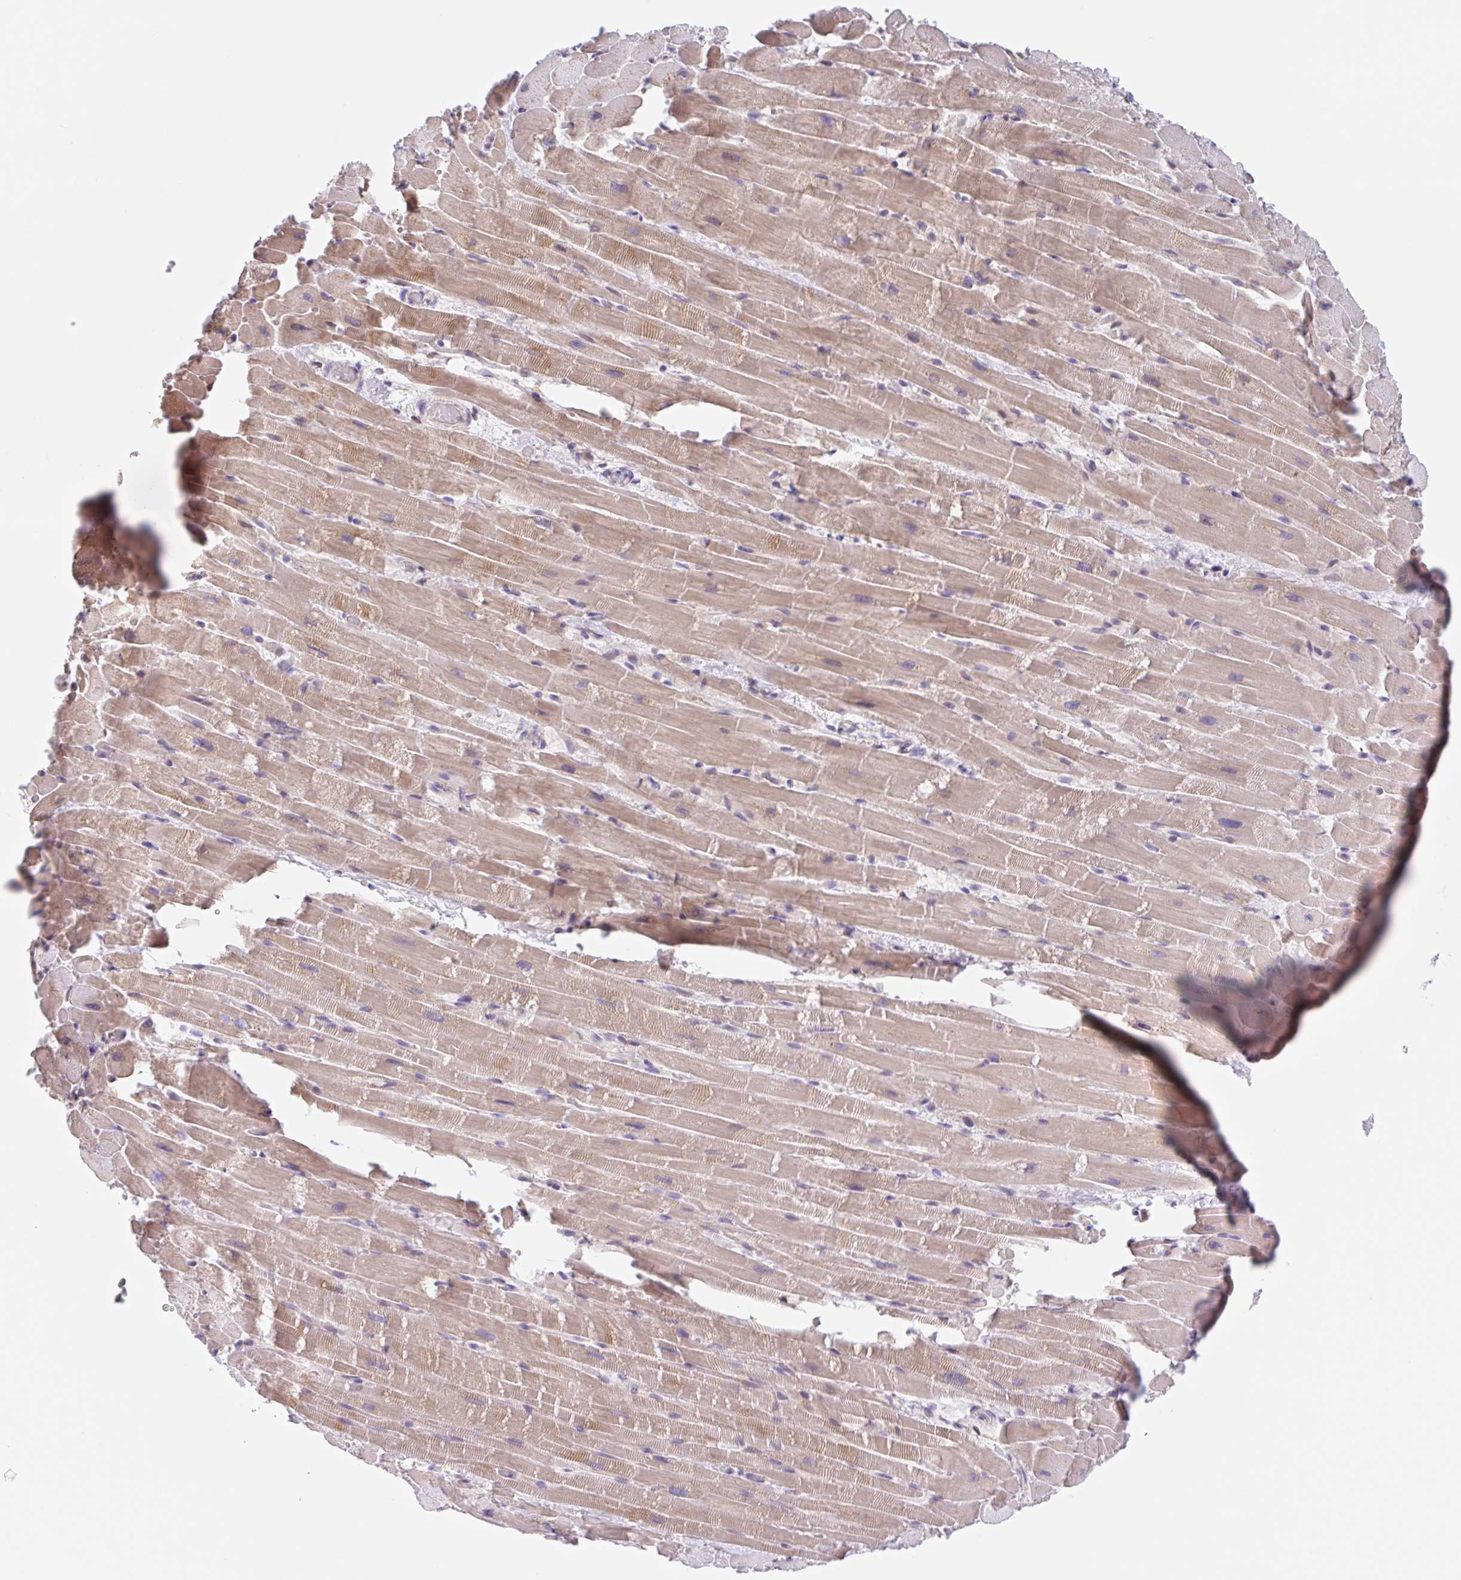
{"staining": {"intensity": "moderate", "quantity": ">75%", "location": "cytoplasmic/membranous"}, "tissue": "heart muscle", "cell_type": "Cardiomyocytes", "image_type": "normal", "snomed": [{"axis": "morphology", "description": "Normal tissue, NOS"}, {"axis": "topography", "description": "Heart"}], "caption": "Immunohistochemical staining of unremarkable human heart muscle exhibits moderate cytoplasmic/membranous protein positivity in approximately >75% of cardiomyocytes. Nuclei are stained in blue.", "gene": "TBPL2", "patient": {"sex": "male", "age": 37}}